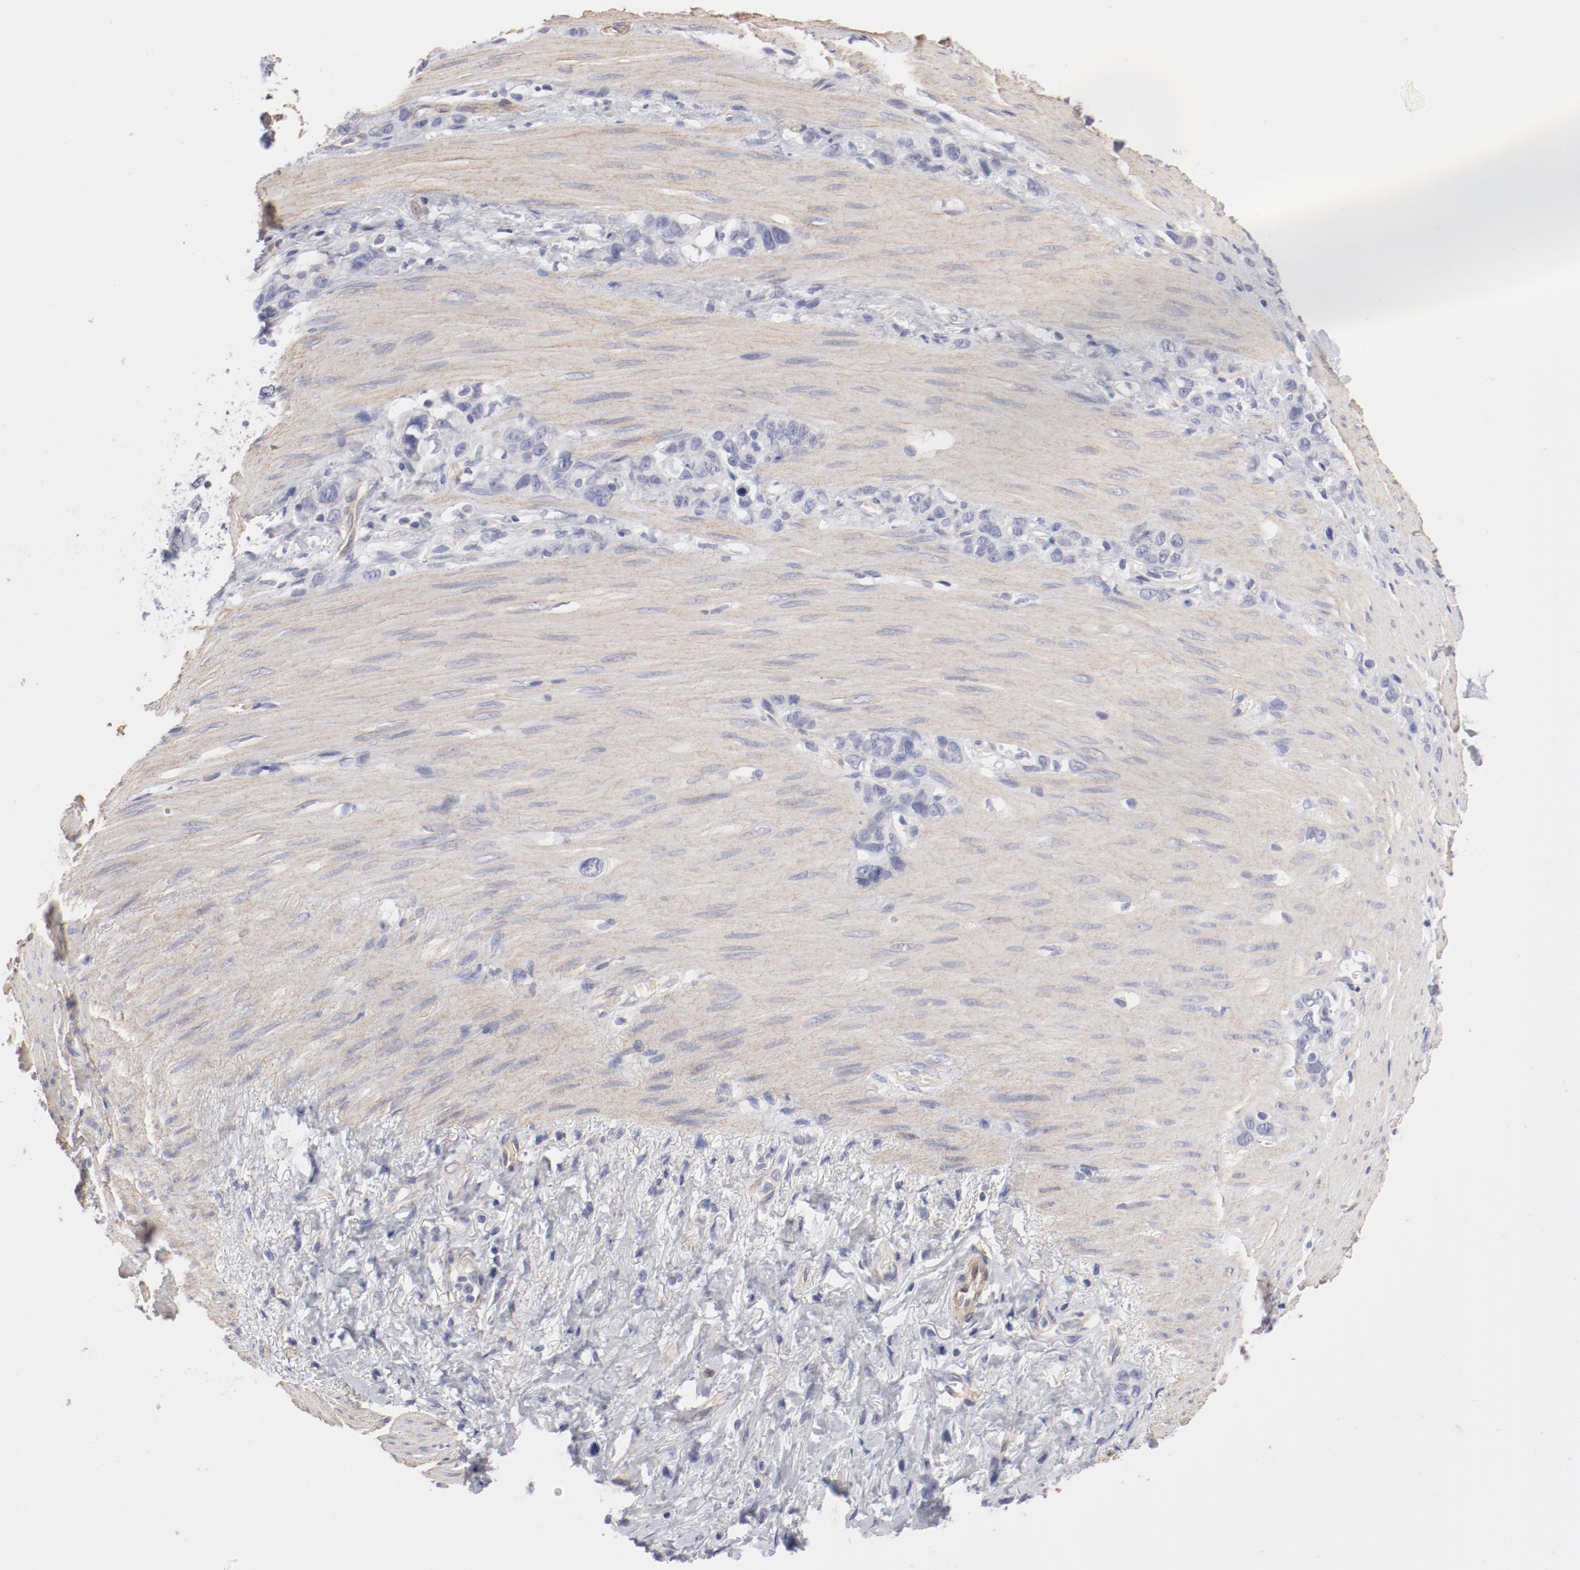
{"staining": {"intensity": "negative", "quantity": "none", "location": "none"}, "tissue": "stomach cancer", "cell_type": "Tumor cells", "image_type": "cancer", "snomed": [{"axis": "morphology", "description": "Normal tissue, NOS"}, {"axis": "morphology", "description": "Adenocarcinoma, NOS"}, {"axis": "morphology", "description": "Adenocarcinoma, High grade"}, {"axis": "topography", "description": "Stomach, upper"}, {"axis": "topography", "description": "Stomach"}], "caption": "IHC photomicrograph of stomach cancer (adenocarcinoma) stained for a protein (brown), which reveals no staining in tumor cells.", "gene": "LAX1", "patient": {"sex": "female", "age": 65}}